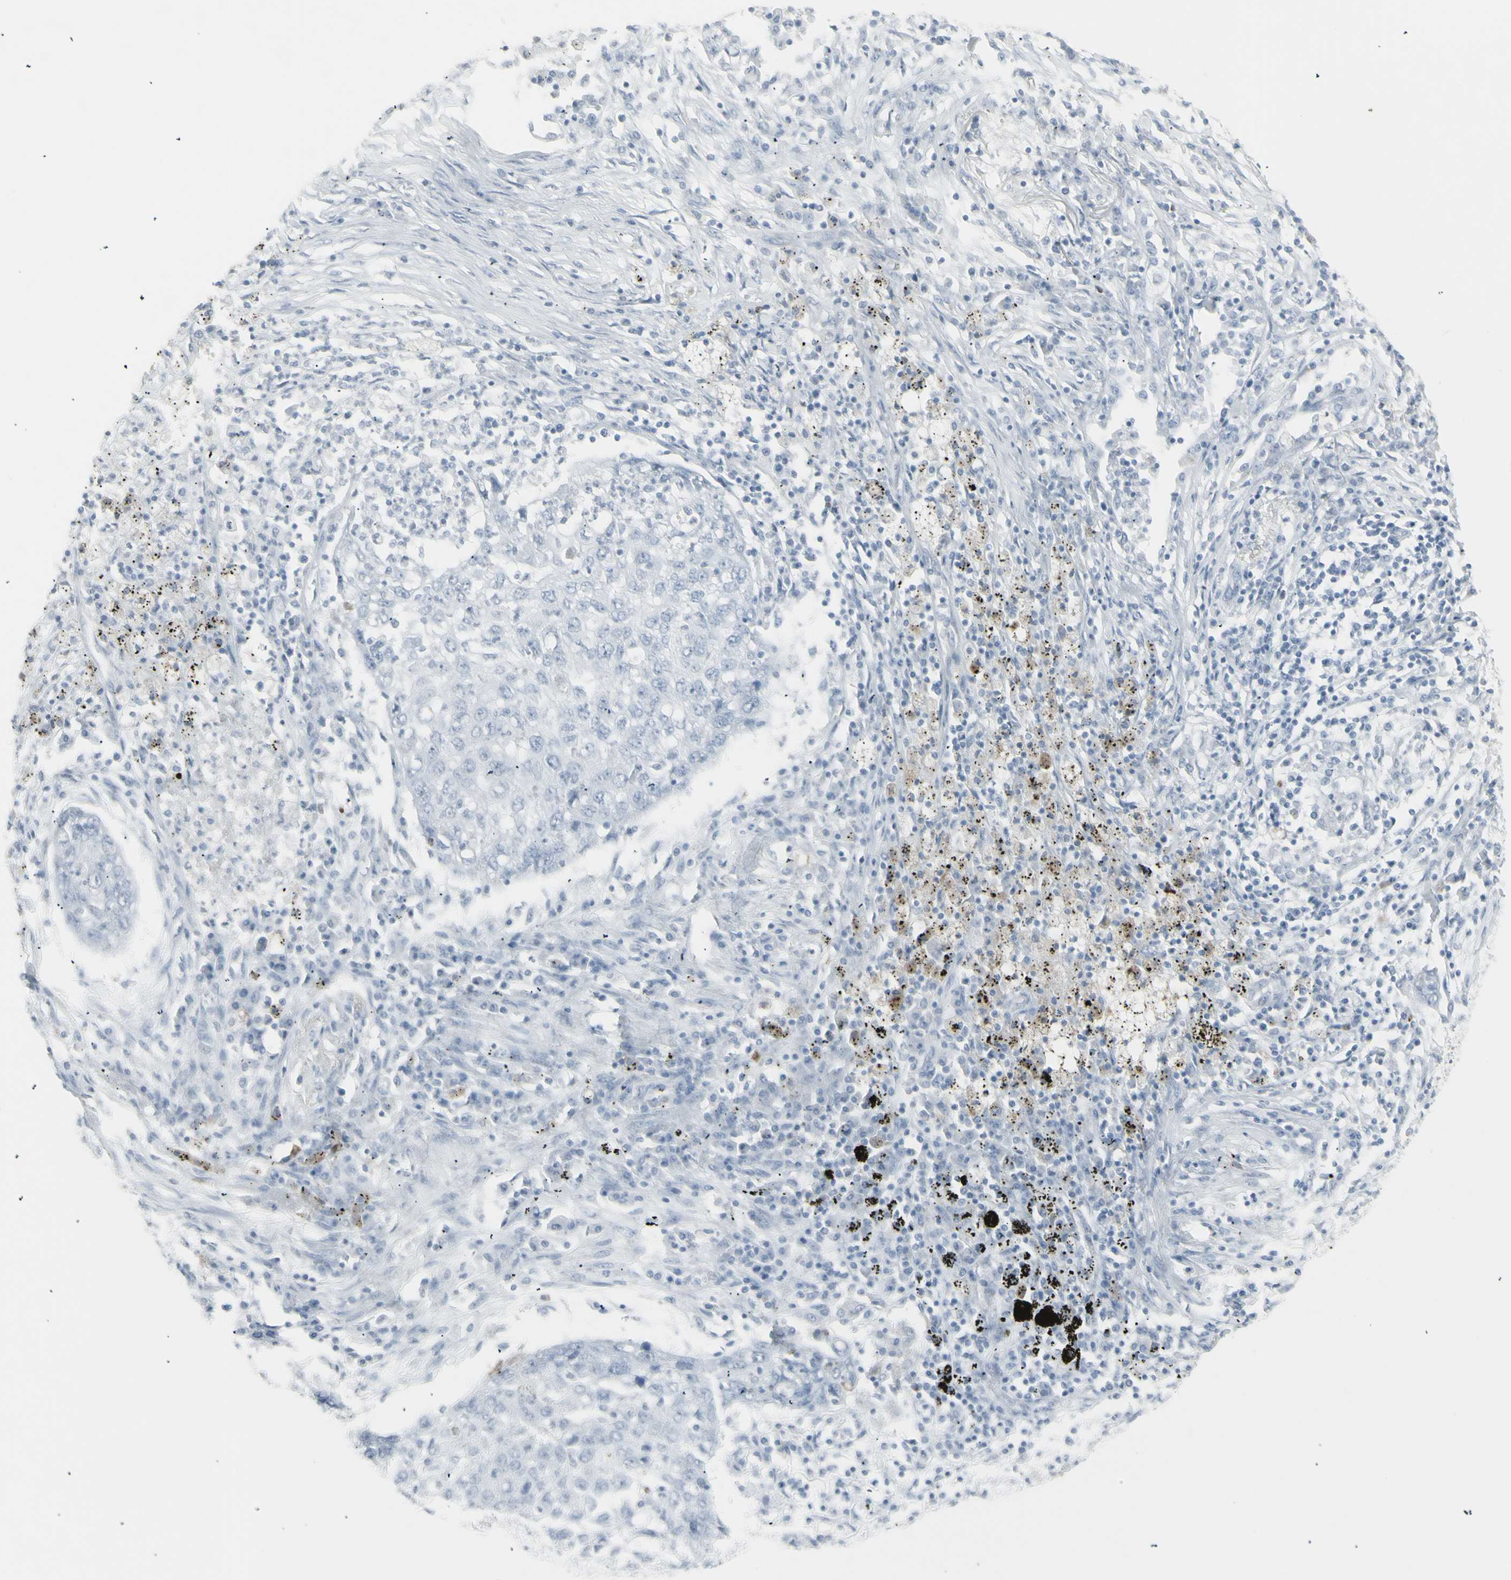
{"staining": {"intensity": "negative", "quantity": "none", "location": "none"}, "tissue": "lung cancer", "cell_type": "Tumor cells", "image_type": "cancer", "snomed": [{"axis": "morphology", "description": "Squamous cell carcinoma, NOS"}, {"axis": "topography", "description": "Lung"}], "caption": "An image of human lung cancer (squamous cell carcinoma) is negative for staining in tumor cells.", "gene": "YBX2", "patient": {"sex": "female", "age": 63}}